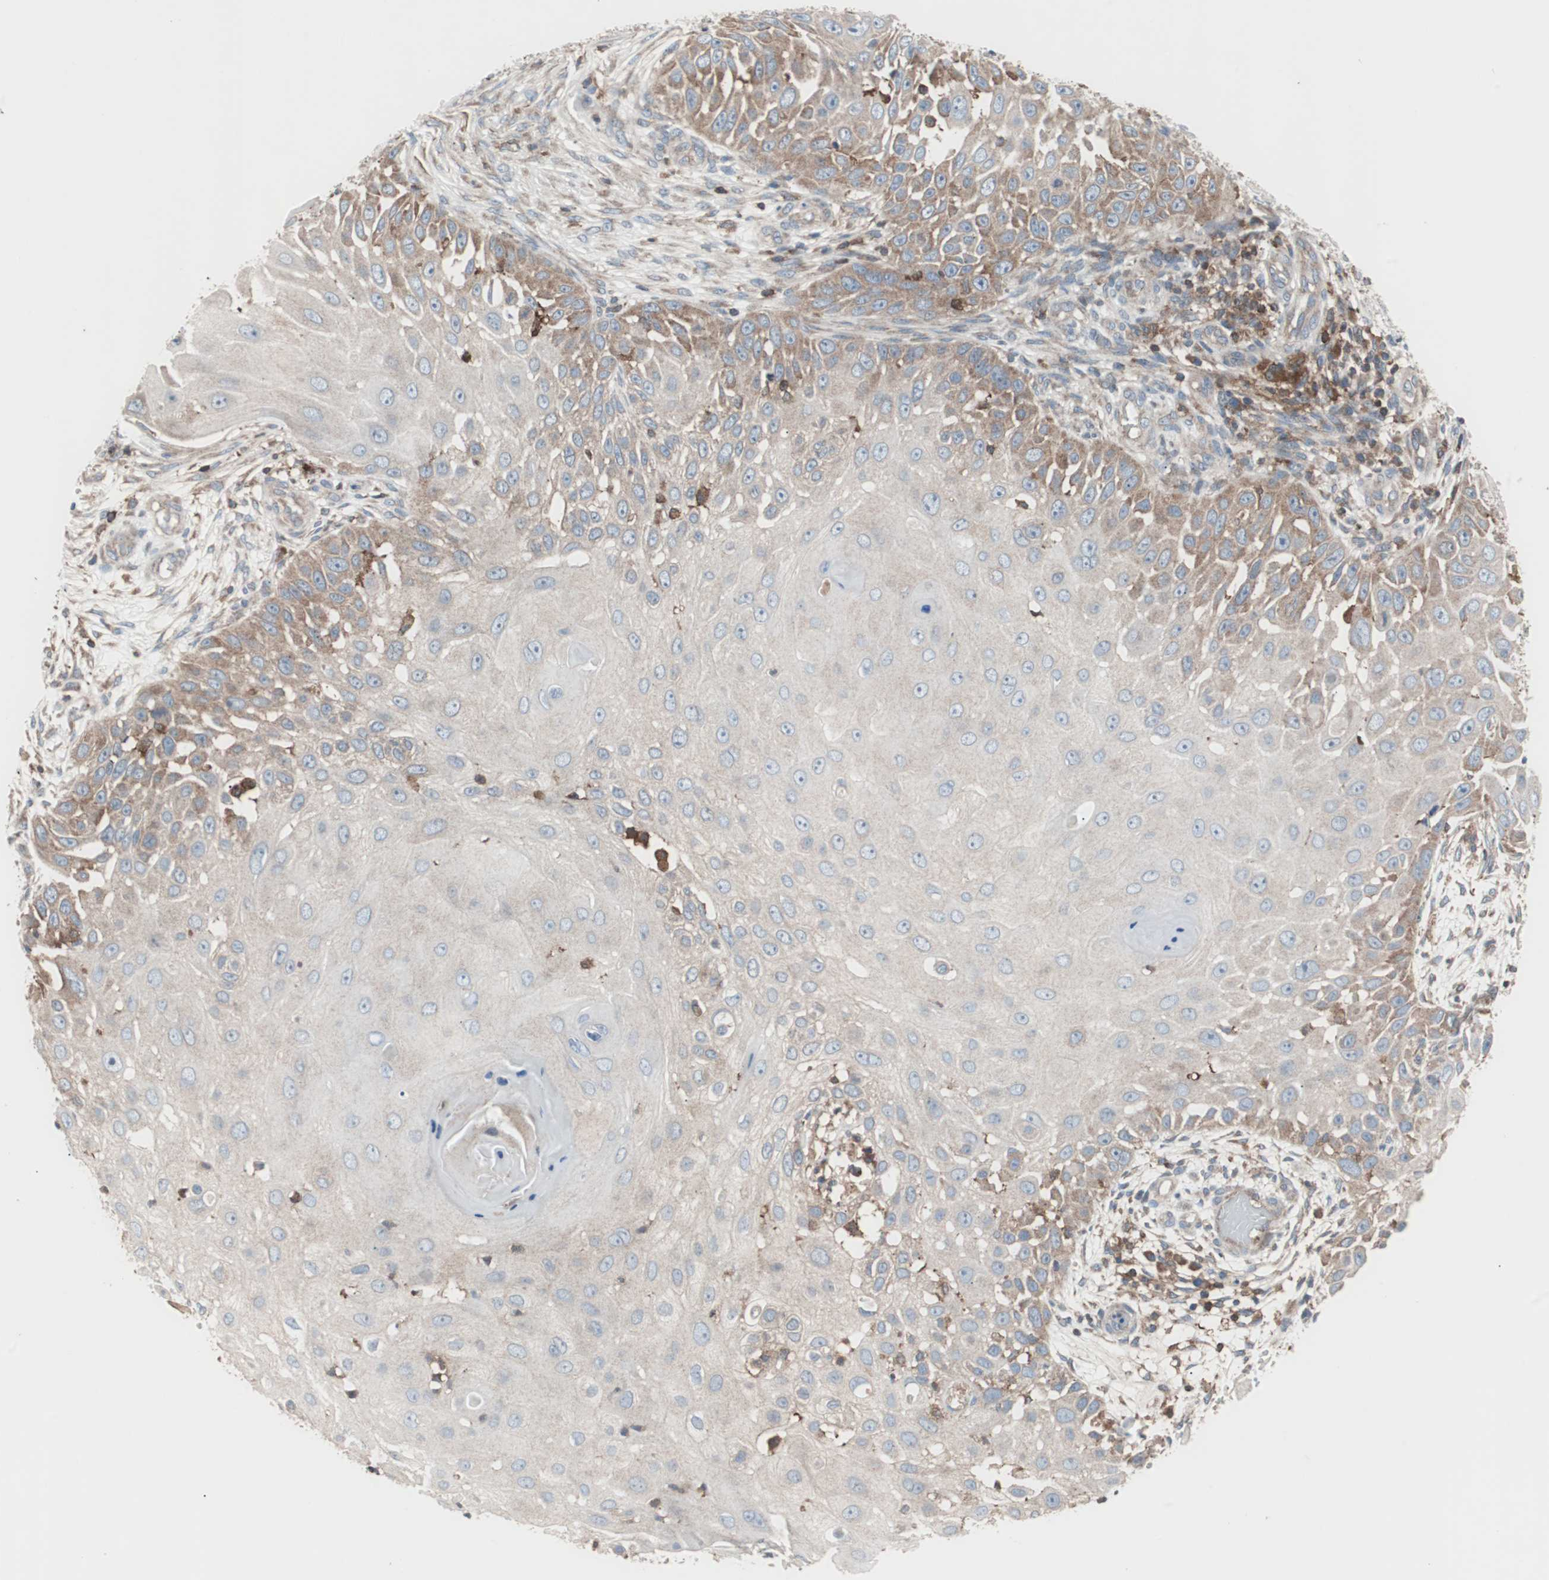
{"staining": {"intensity": "moderate", "quantity": ">75%", "location": "cytoplasmic/membranous"}, "tissue": "skin cancer", "cell_type": "Tumor cells", "image_type": "cancer", "snomed": [{"axis": "morphology", "description": "Squamous cell carcinoma, NOS"}, {"axis": "topography", "description": "Skin"}], "caption": "High-power microscopy captured an immunohistochemistry image of squamous cell carcinoma (skin), revealing moderate cytoplasmic/membranous expression in approximately >75% of tumor cells.", "gene": "PIK3R1", "patient": {"sex": "female", "age": 44}}